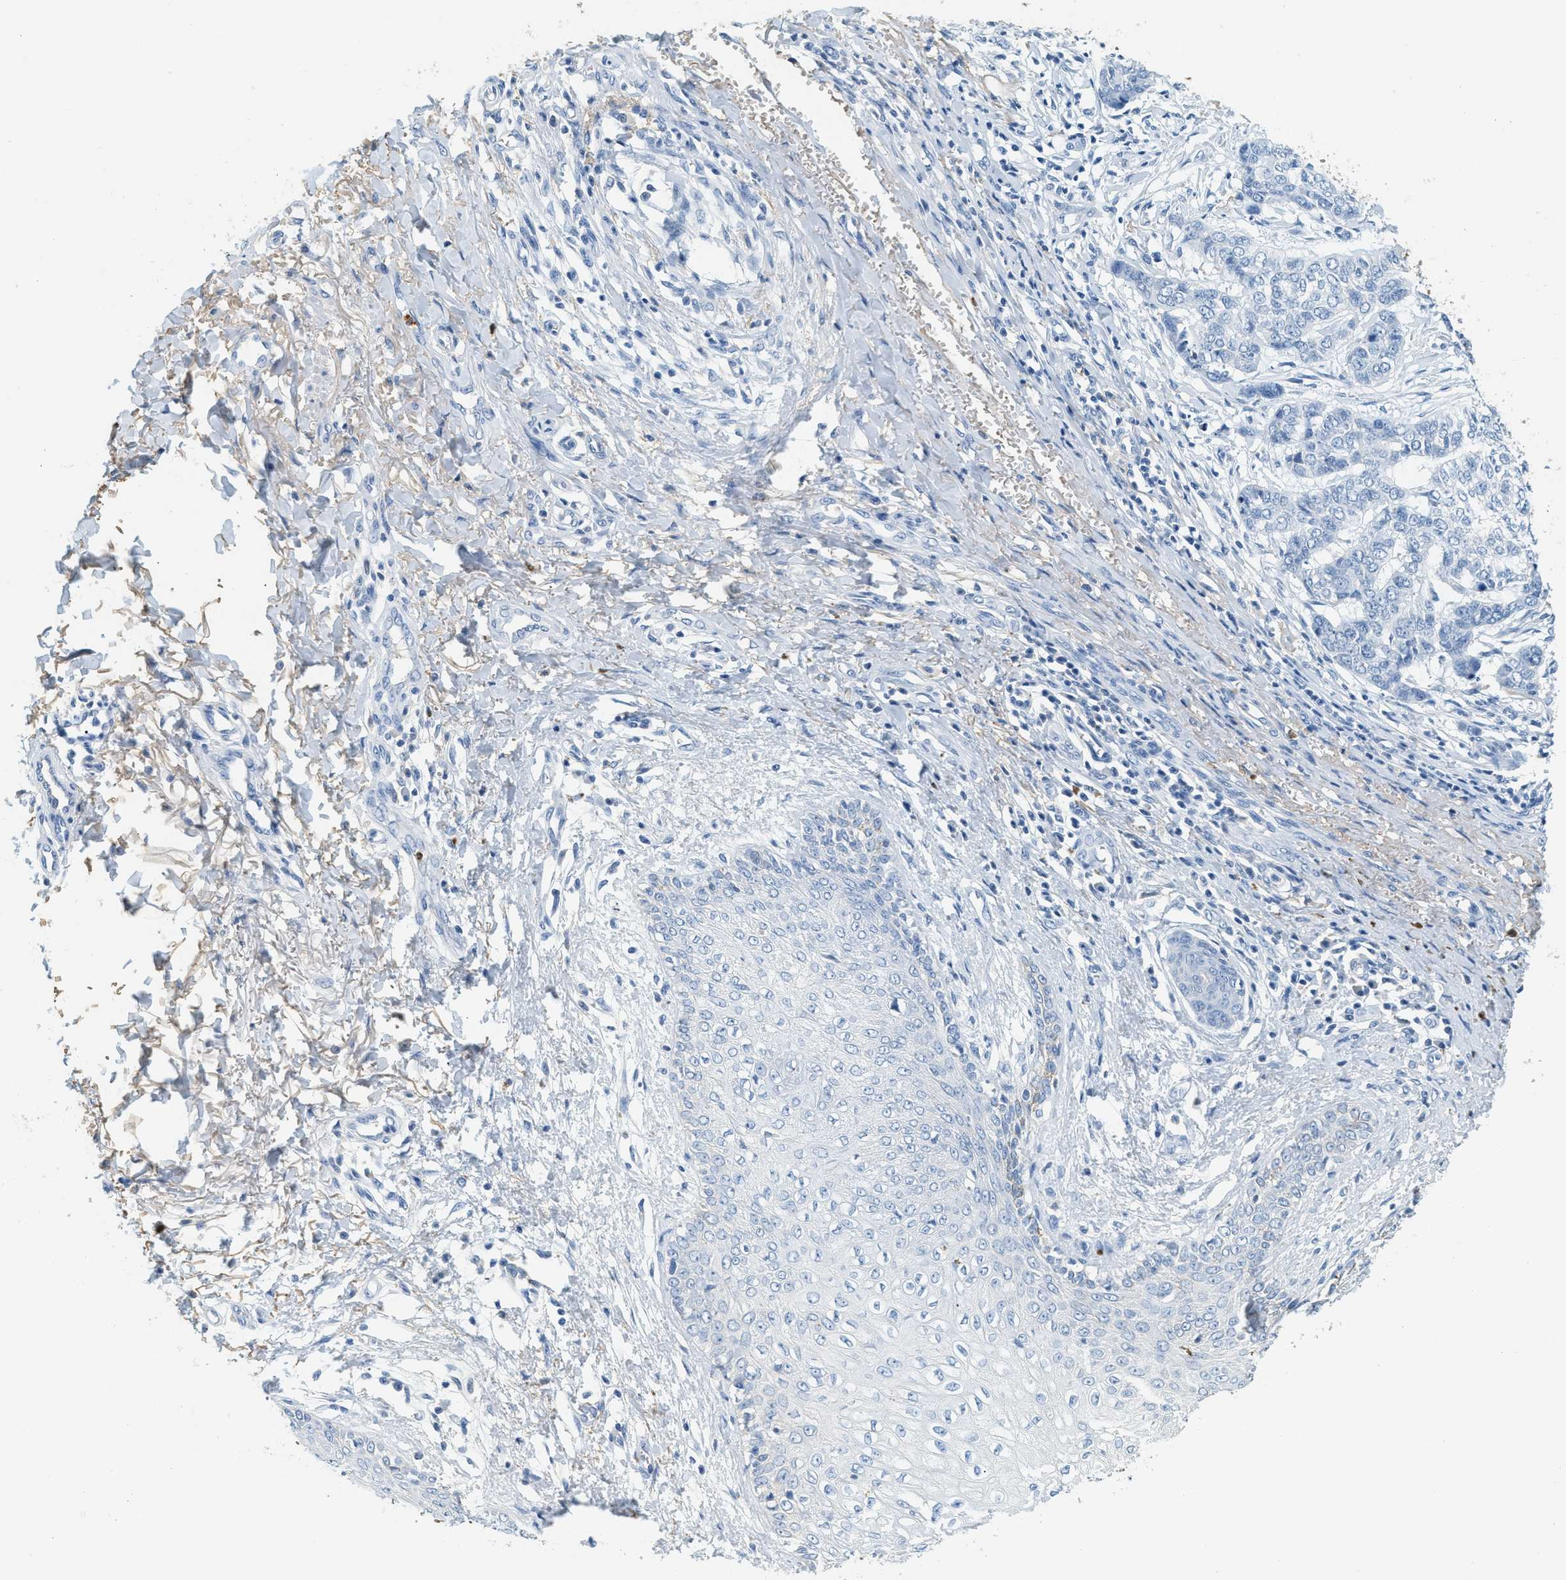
{"staining": {"intensity": "negative", "quantity": "none", "location": "none"}, "tissue": "skin cancer", "cell_type": "Tumor cells", "image_type": "cancer", "snomed": [{"axis": "morphology", "description": "Basal cell carcinoma"}, {"axis": "topography", "description": "Skin"}], "caption": "Tumor cells are negative for protein expression in human basal cell carcinoma (skin). The staining is performed using DAB brown chromogen with nuclei counter-stained in using hematoxylin.", "gene": "LCN2", "patient": {"sex": "female", "age": 64}}